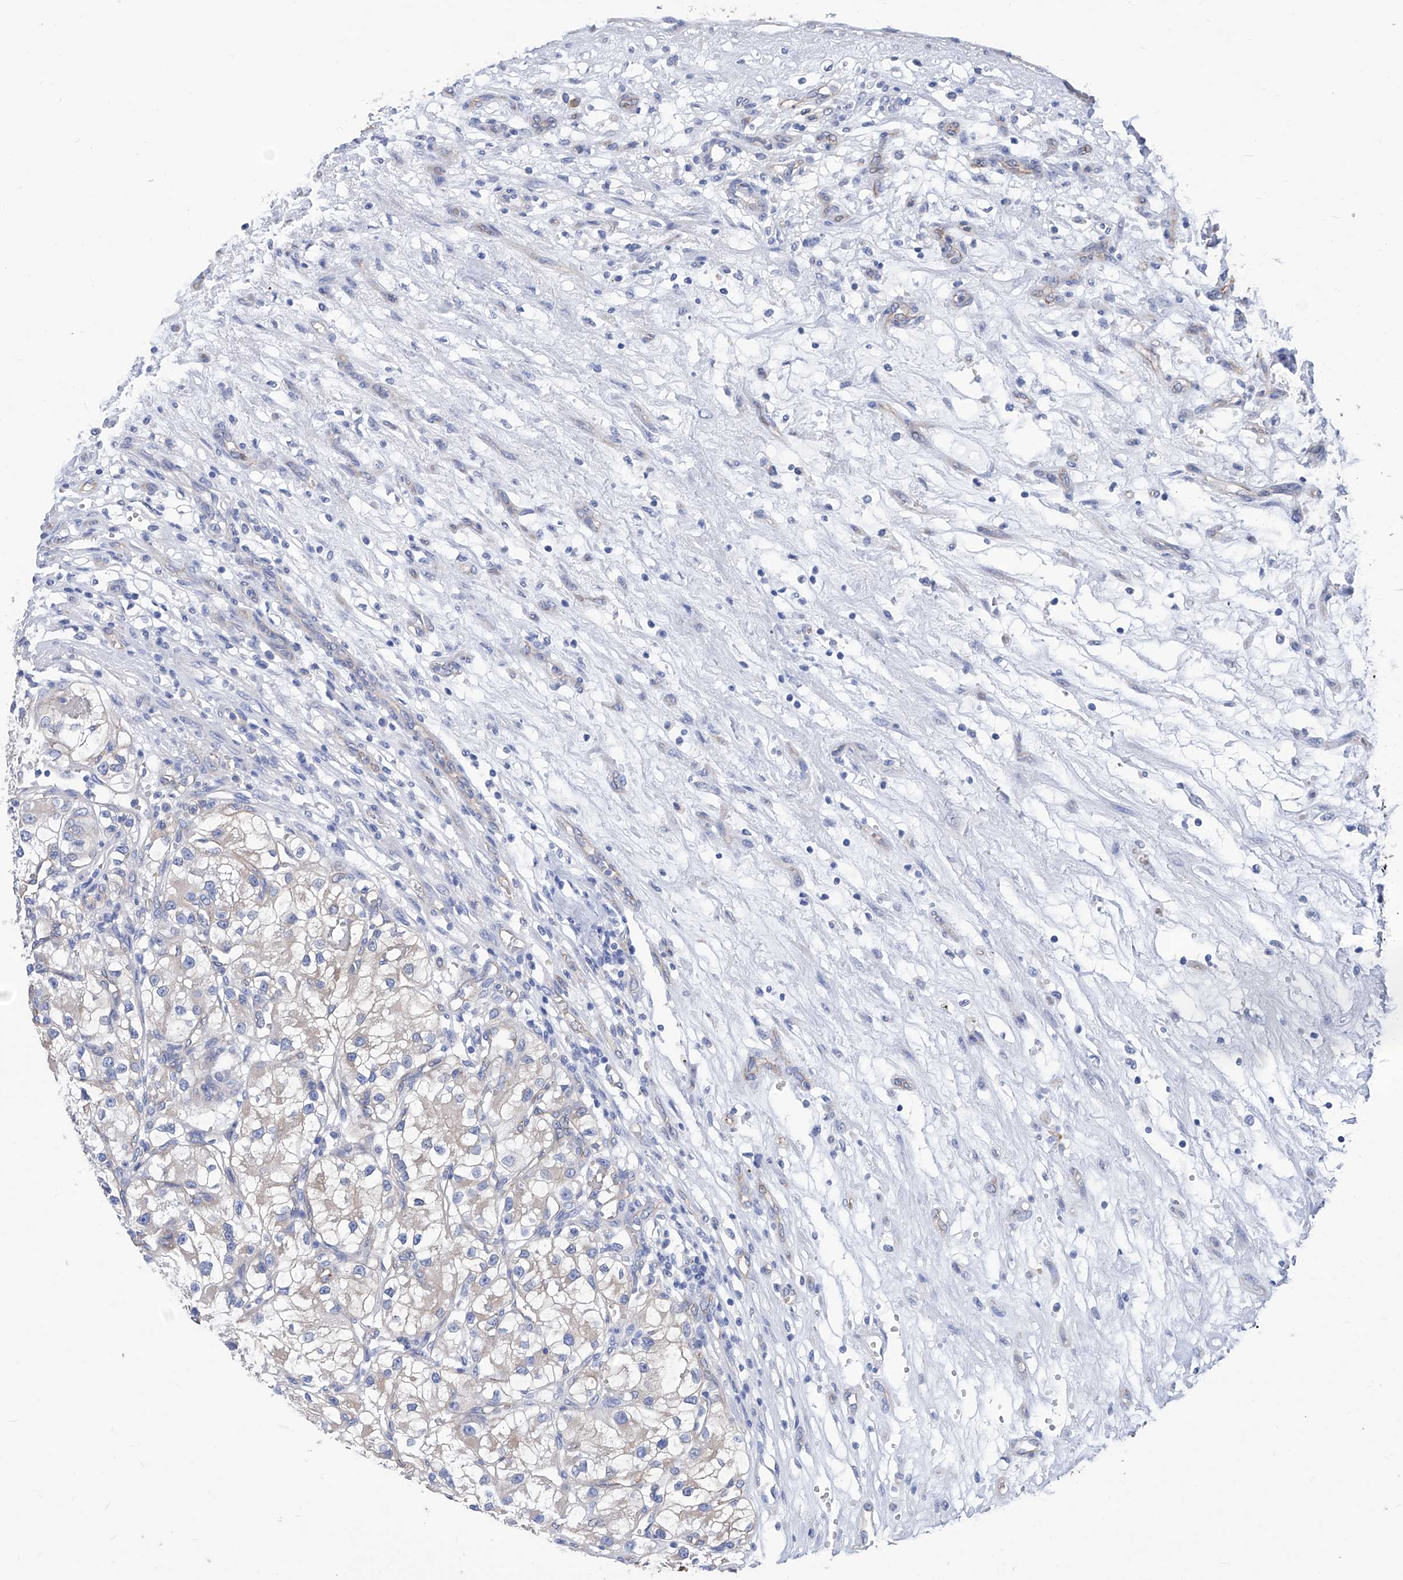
{"staining": {"intensity": "weak", "quantity": "<25%", "location": "cytoplasmic/membranous"}, "tissue": "renal cancer", "cell_type": "Tumor cells", "image_type": "cancer", "snomed": [{"axis": "morphology", "description": "Adenocarcinoma, NOS"}, {"axis": "topography", "description": "Kidney"}], "caption": "A high-resolution histopathology image shows immunohistochemistry (IHC) staining of renal cancer (adenocarcinoma), which demonstrates no significant positivity in tumor cells.", "gene": "SMS", "patient": {"sex": "female", "age": 57}}